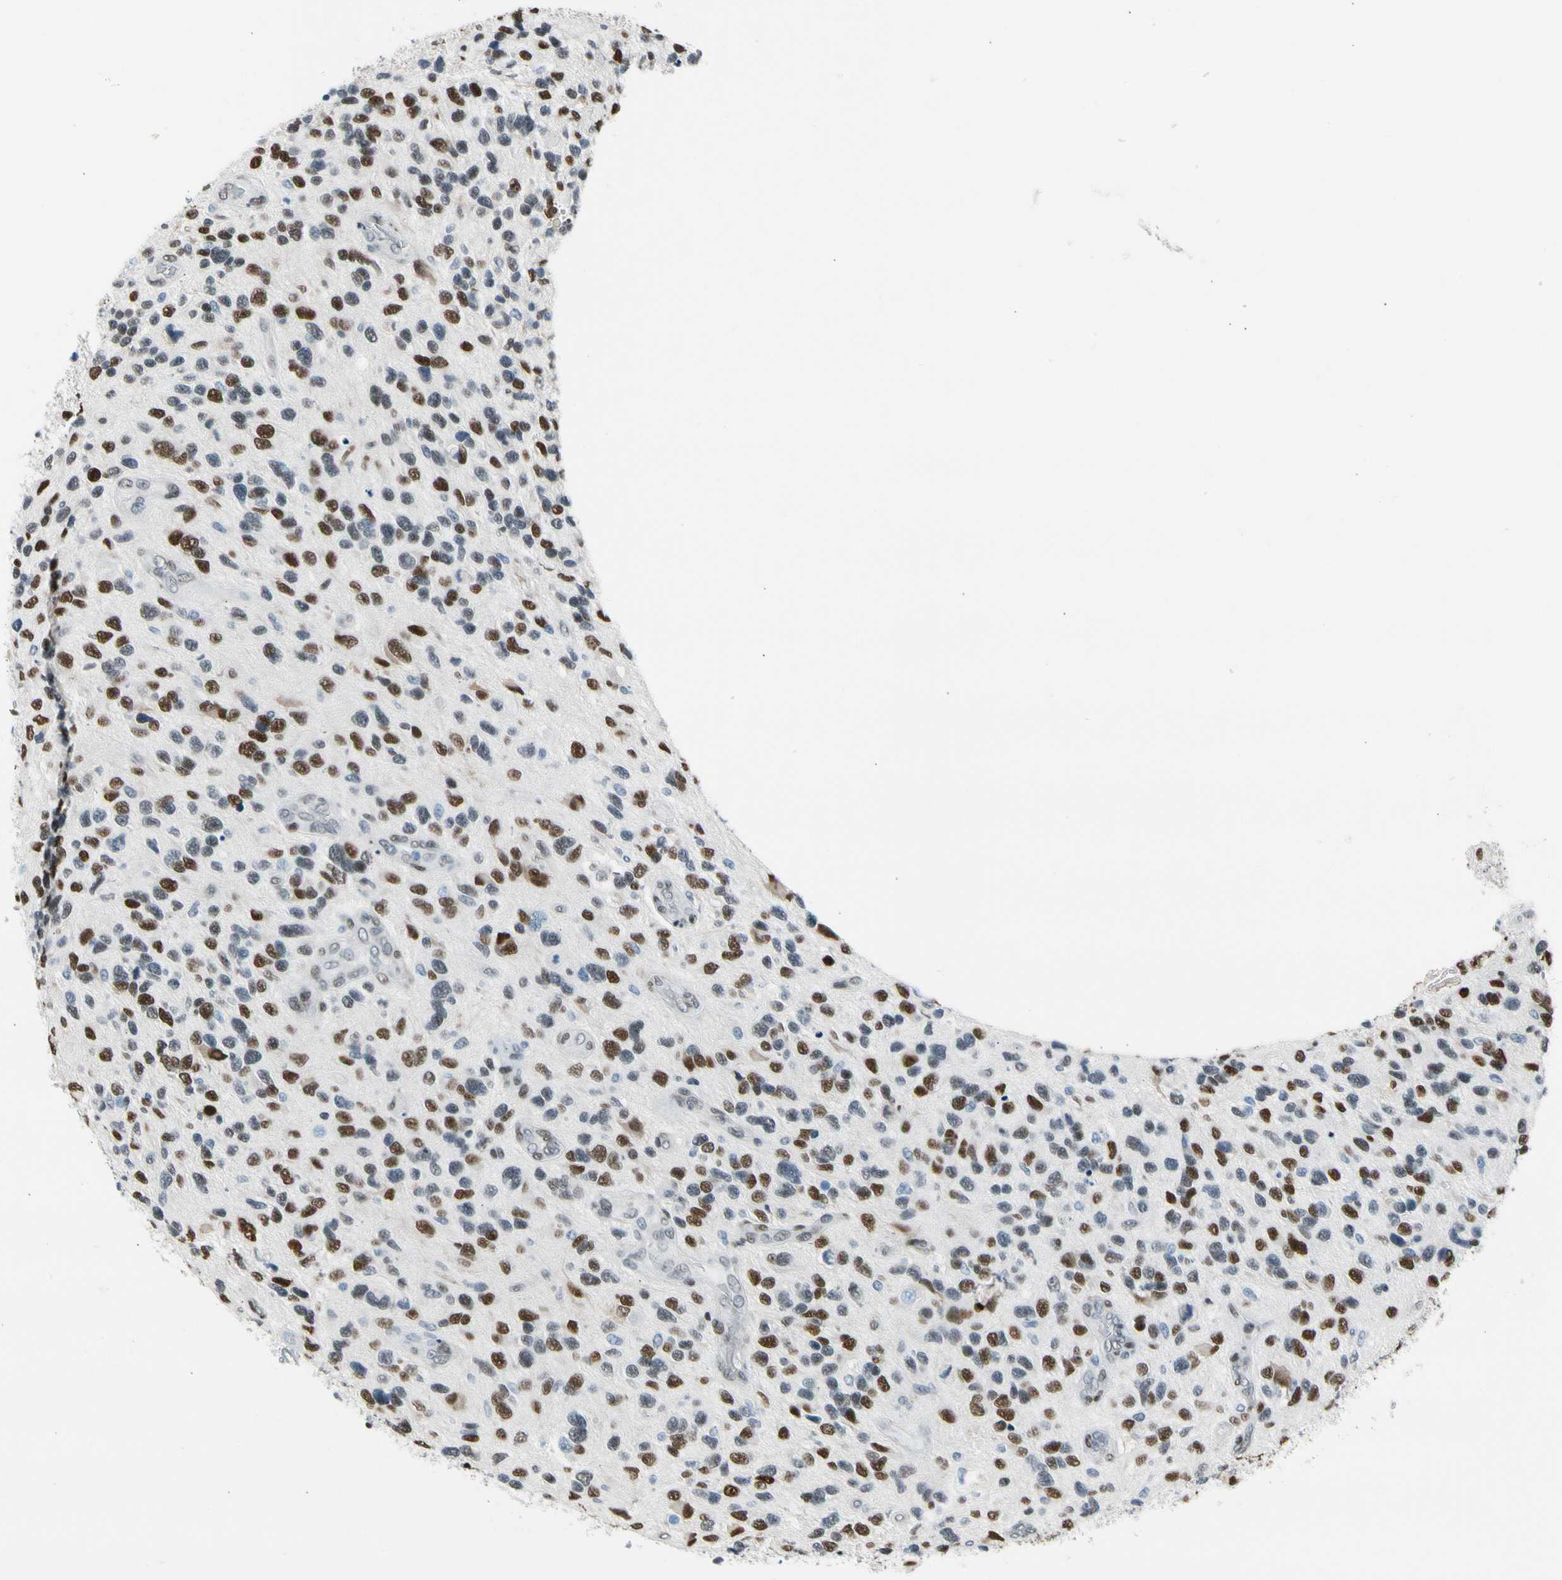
{"staining": {"intensity": "moderate", "quantity": "25%-75%", "location": "nuclear"}, "tissue": "glioma", "cell_type": "Tumor cells", "image_type": "cancer", "snomed": [{"axis": "morphology", "description": "Glioma, malignant, High grade"}, {"axis": "topography", "description": "Brain"}], "caption": "Malignant high-grade glioma stained for a protein shows moderate nuclear positivity in tumor cells.", "gene": "NFIA", "patient": {"sex": "female", "age": 58}}